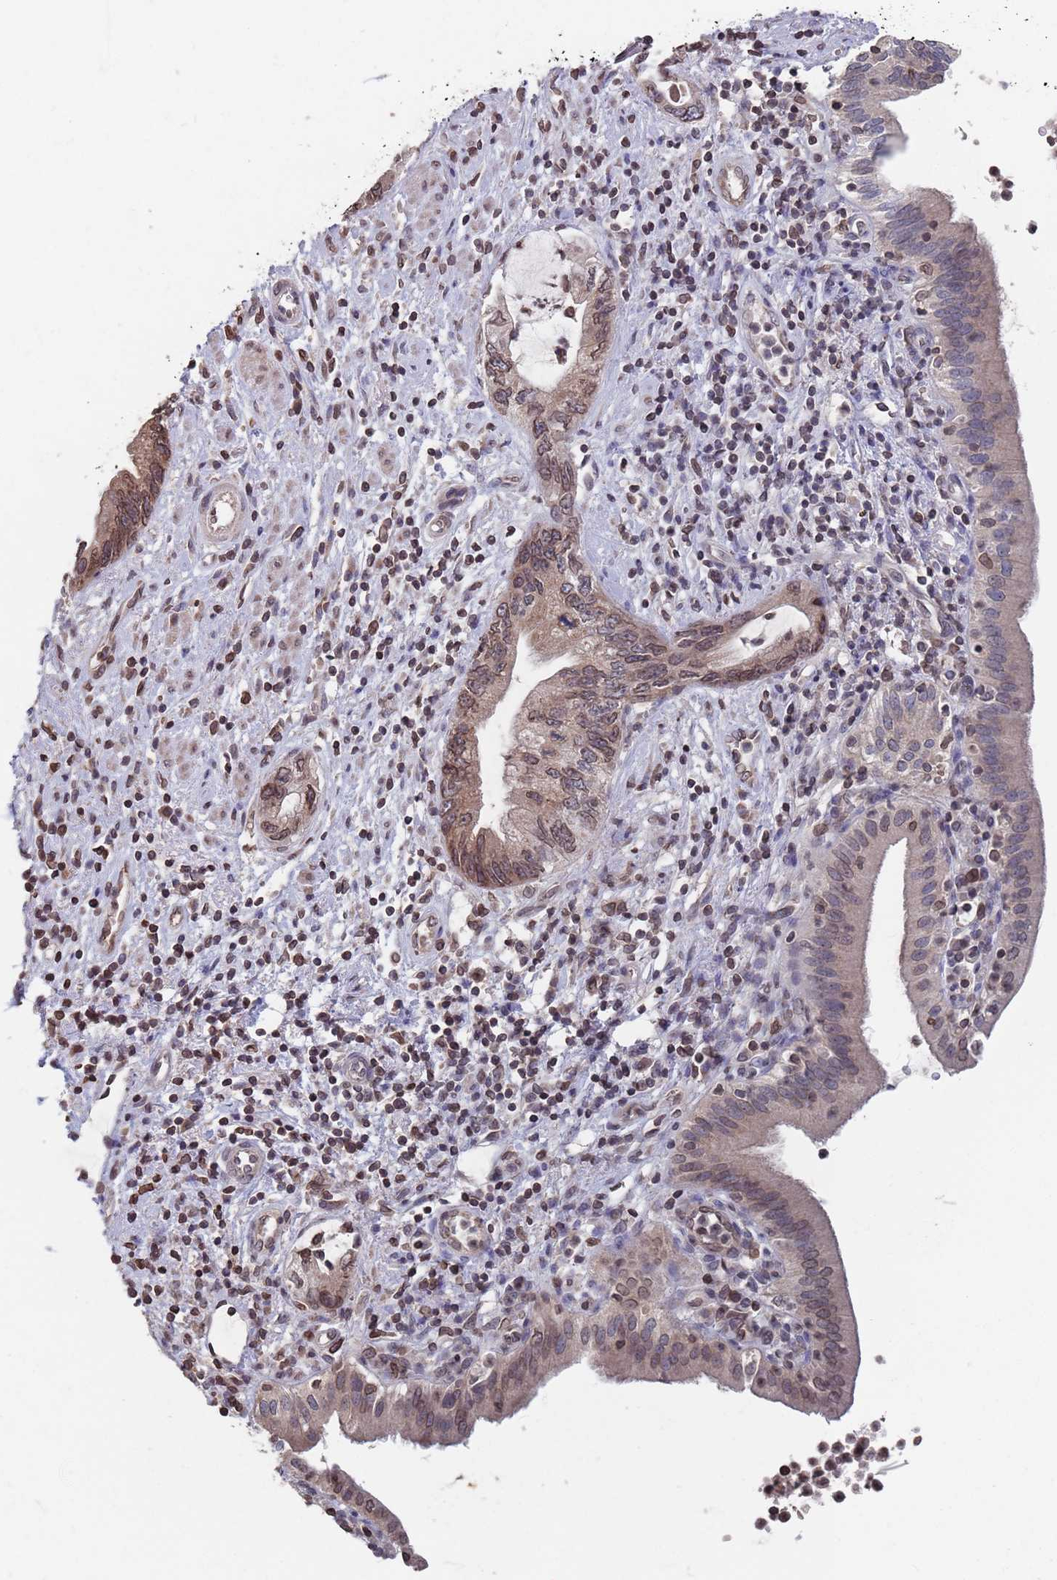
{"staining": {"intensity": "moderate", "quantity": "25%-75%", "location": "cytoplasmic/membranous,nuclear"}, "tissue": "pancreatic cancer", "cell_type": "Tumor cells", "image_type": "cancer", "snomed": [{"axis": "morphology", "description": "Adenocarcinoma, NOS"}, {"axis": "topography", "description": "Pancreas"}], "caption": "A medium amount of moderate cytoplasmic/membranous and nuclear expression is appreciated in approximately 25%-75% of tumor cells in pancreatic adenocarcinoma tissue.", "gene": "SDHAF3", "patient": {"sex": "female", "age": 73}}